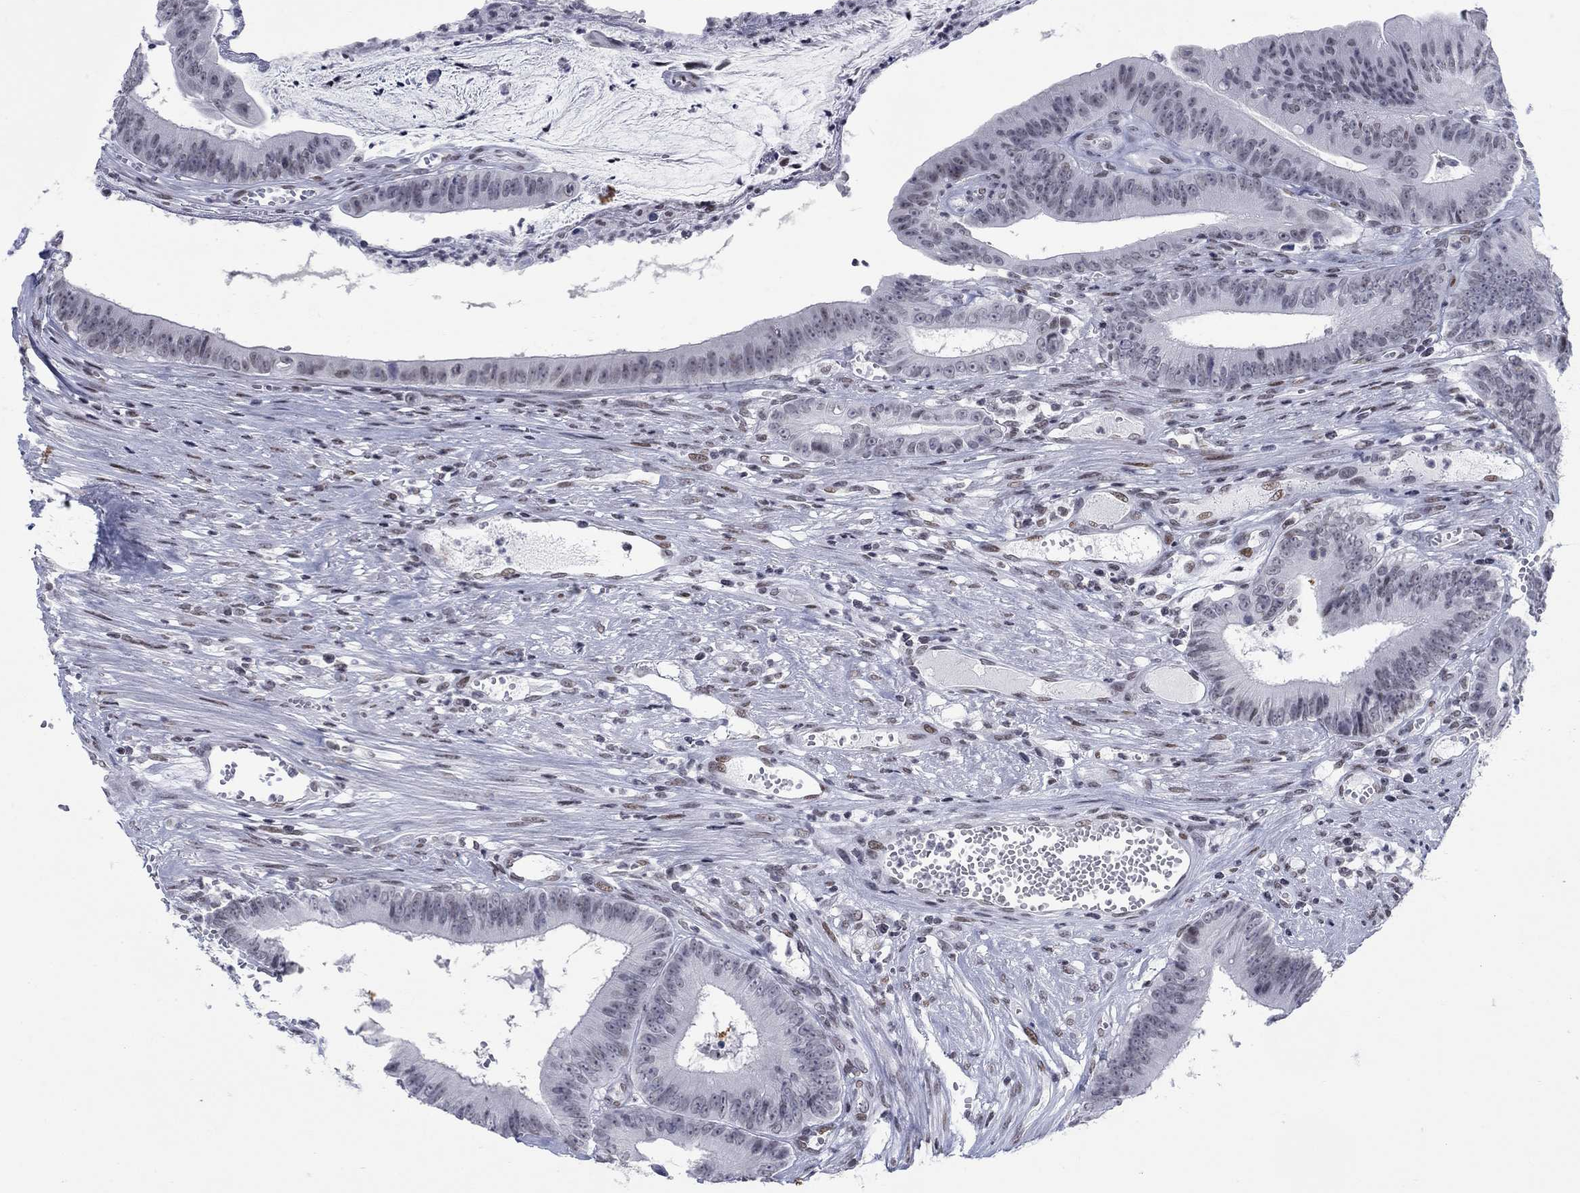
{"staining": {"intensity": "negative", "quantity": "none", "location": "none"}, "tissue": "colorectal cancer", "cell_type": "Tumor cells", "image_type": "cancer", "snomed": [{"axis": "morphology", "description": "Adenocarcinoma, NOS"}, {"axis": "topography", "description": "Colon"}], "caption": "Immunohistochemistry (IHC) histopathology image of neoplastic tissue: colorectal cancer stained with DAB (3,3'-diaminobenzidine) displays no significant protein expression in tumor cells.", "gene": "NPAS3", "patient": {"sex": "female", "age": 69}}